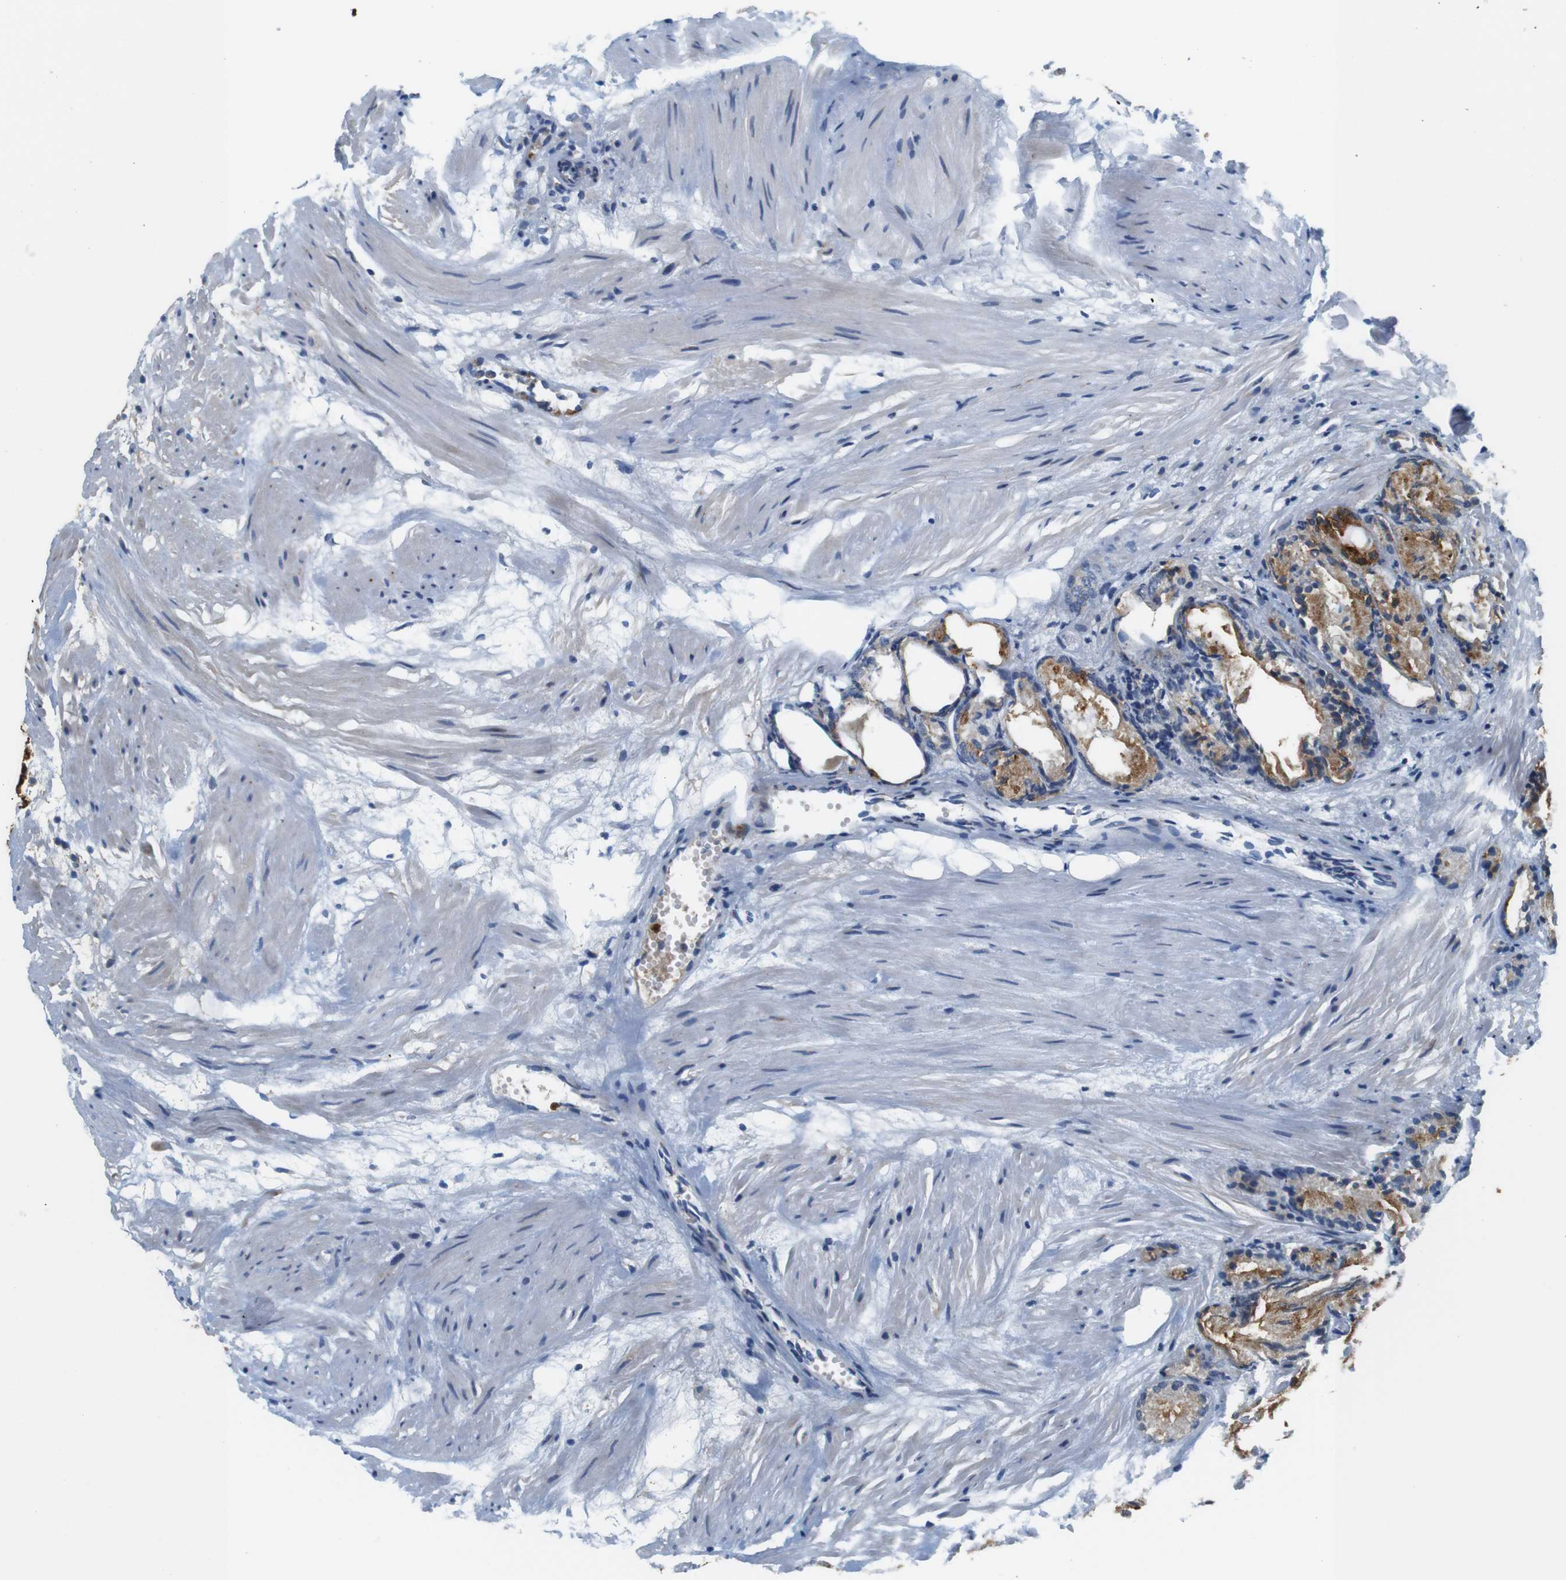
{"staining": {"intensity": "moderate", "quantity": "25%-75%", "location": "cytoplasmic/membranous"}, "tissue": "prostate cancer", "cell_type": "Tumor cells", "image_type": "cancer", "snomed": [{"axis": "morphology", "description": "Adenocarcinoma, Low grade"}, {"axis": "topography", "description": "Prostate"}], "caption": "Tumor cells display medium levels of moderate cytoplasmic/membranous expression in approximately 25%-75% of cells in human prostate cancer.", "gene": "ZDHHC3", "patient": {"sex": "male", "age": 72}}